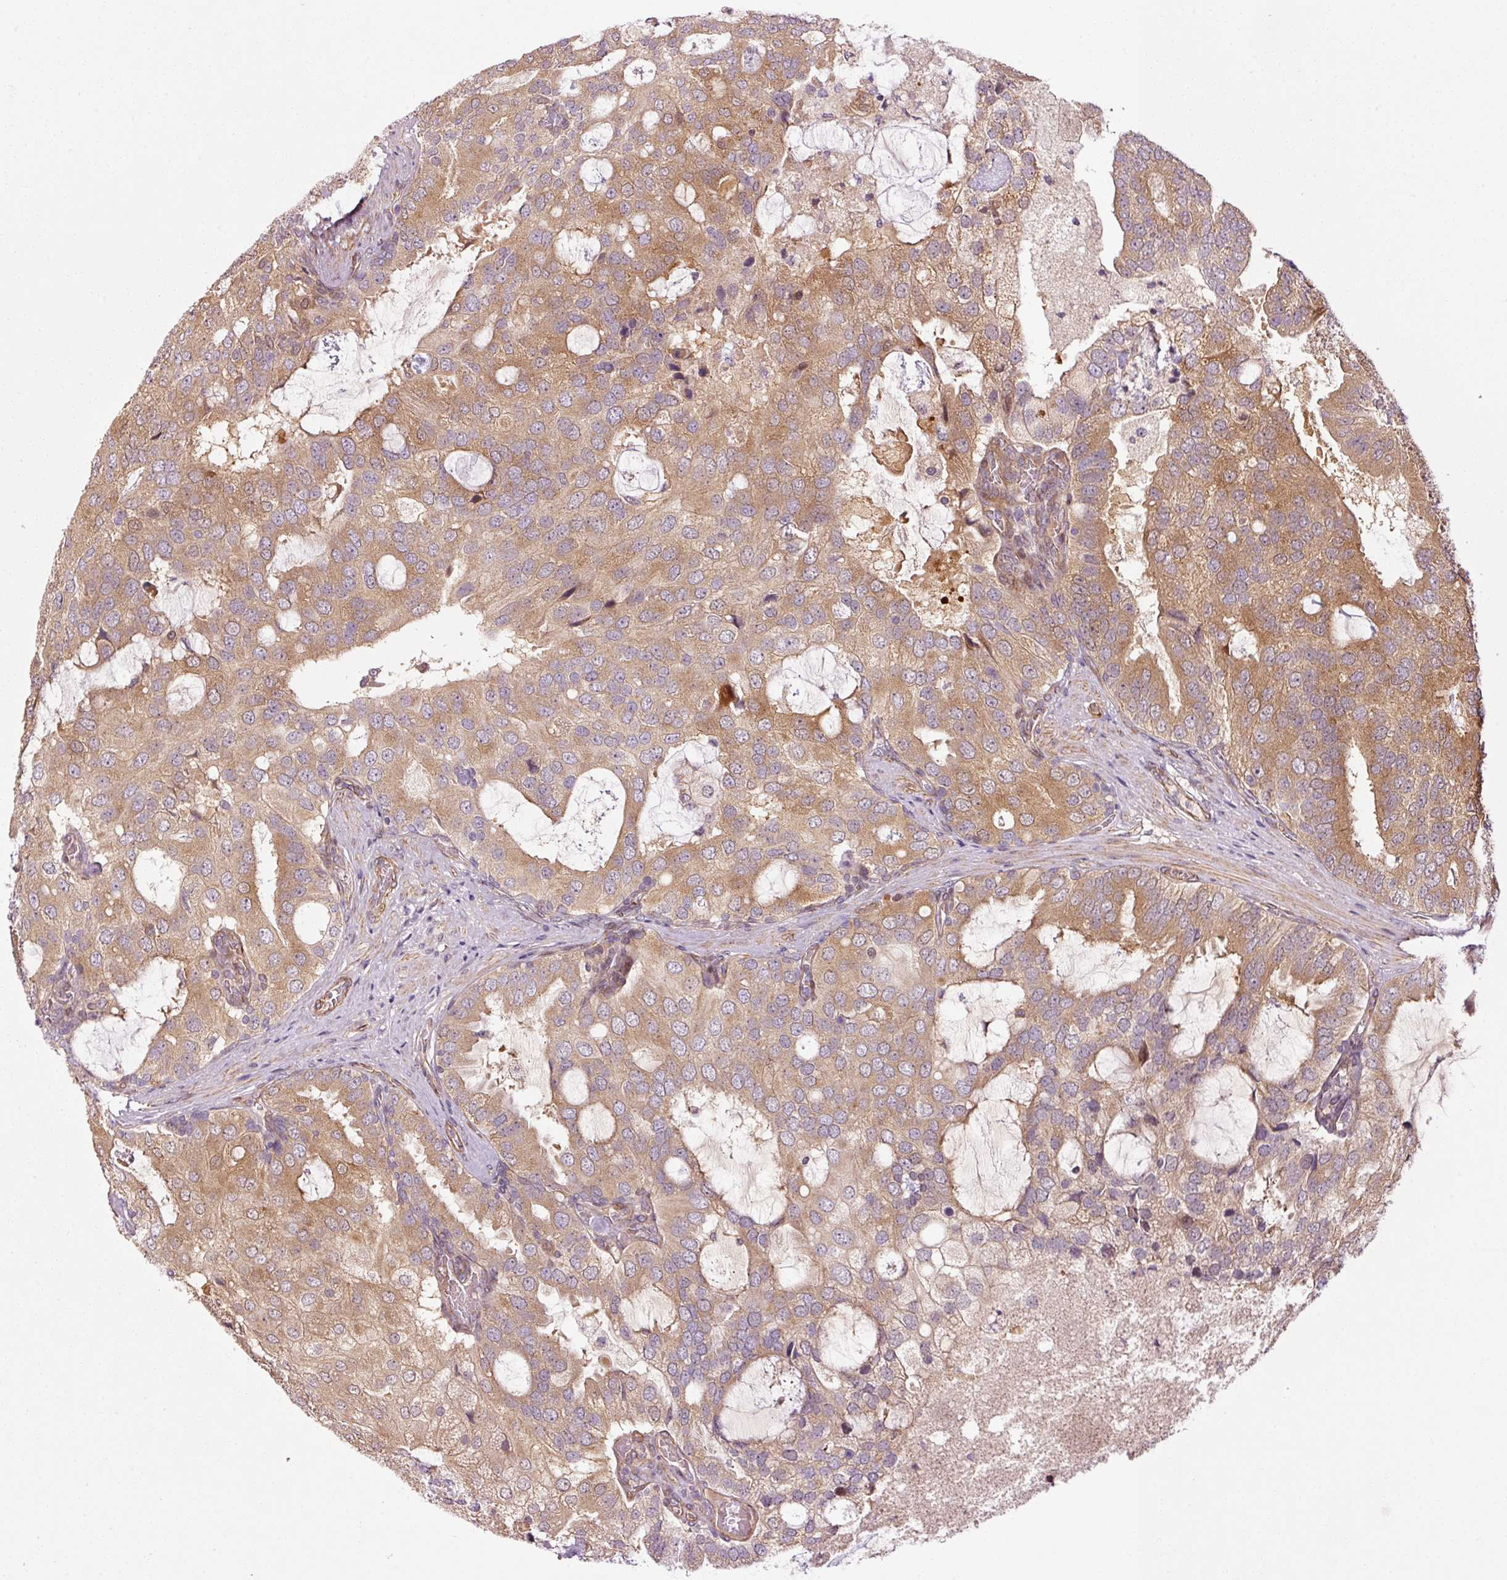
{"staining": {"intensity": "moderate", "quantity": ">75%", "location": "cytoplasmic/membranous"}, "tissue": "prostate cancer", "cell_type": "Tumor cells", "image_type": "cancer", "snomed": [{"axis": "morphology", "description": "Adenocarcinoma, High grade"}, {"axis": "topography", "description": "Prostate"}], "caption": "Moderate cytoplasmic/membranous positivity for a protein is present in approximately >75% of tumor cells of high-grade adenocarcinoma (prostate) using immunohistochemistry (IHC).", "gene": "PPP1R14B", "patient": {"sex": "male", "age": 55}}